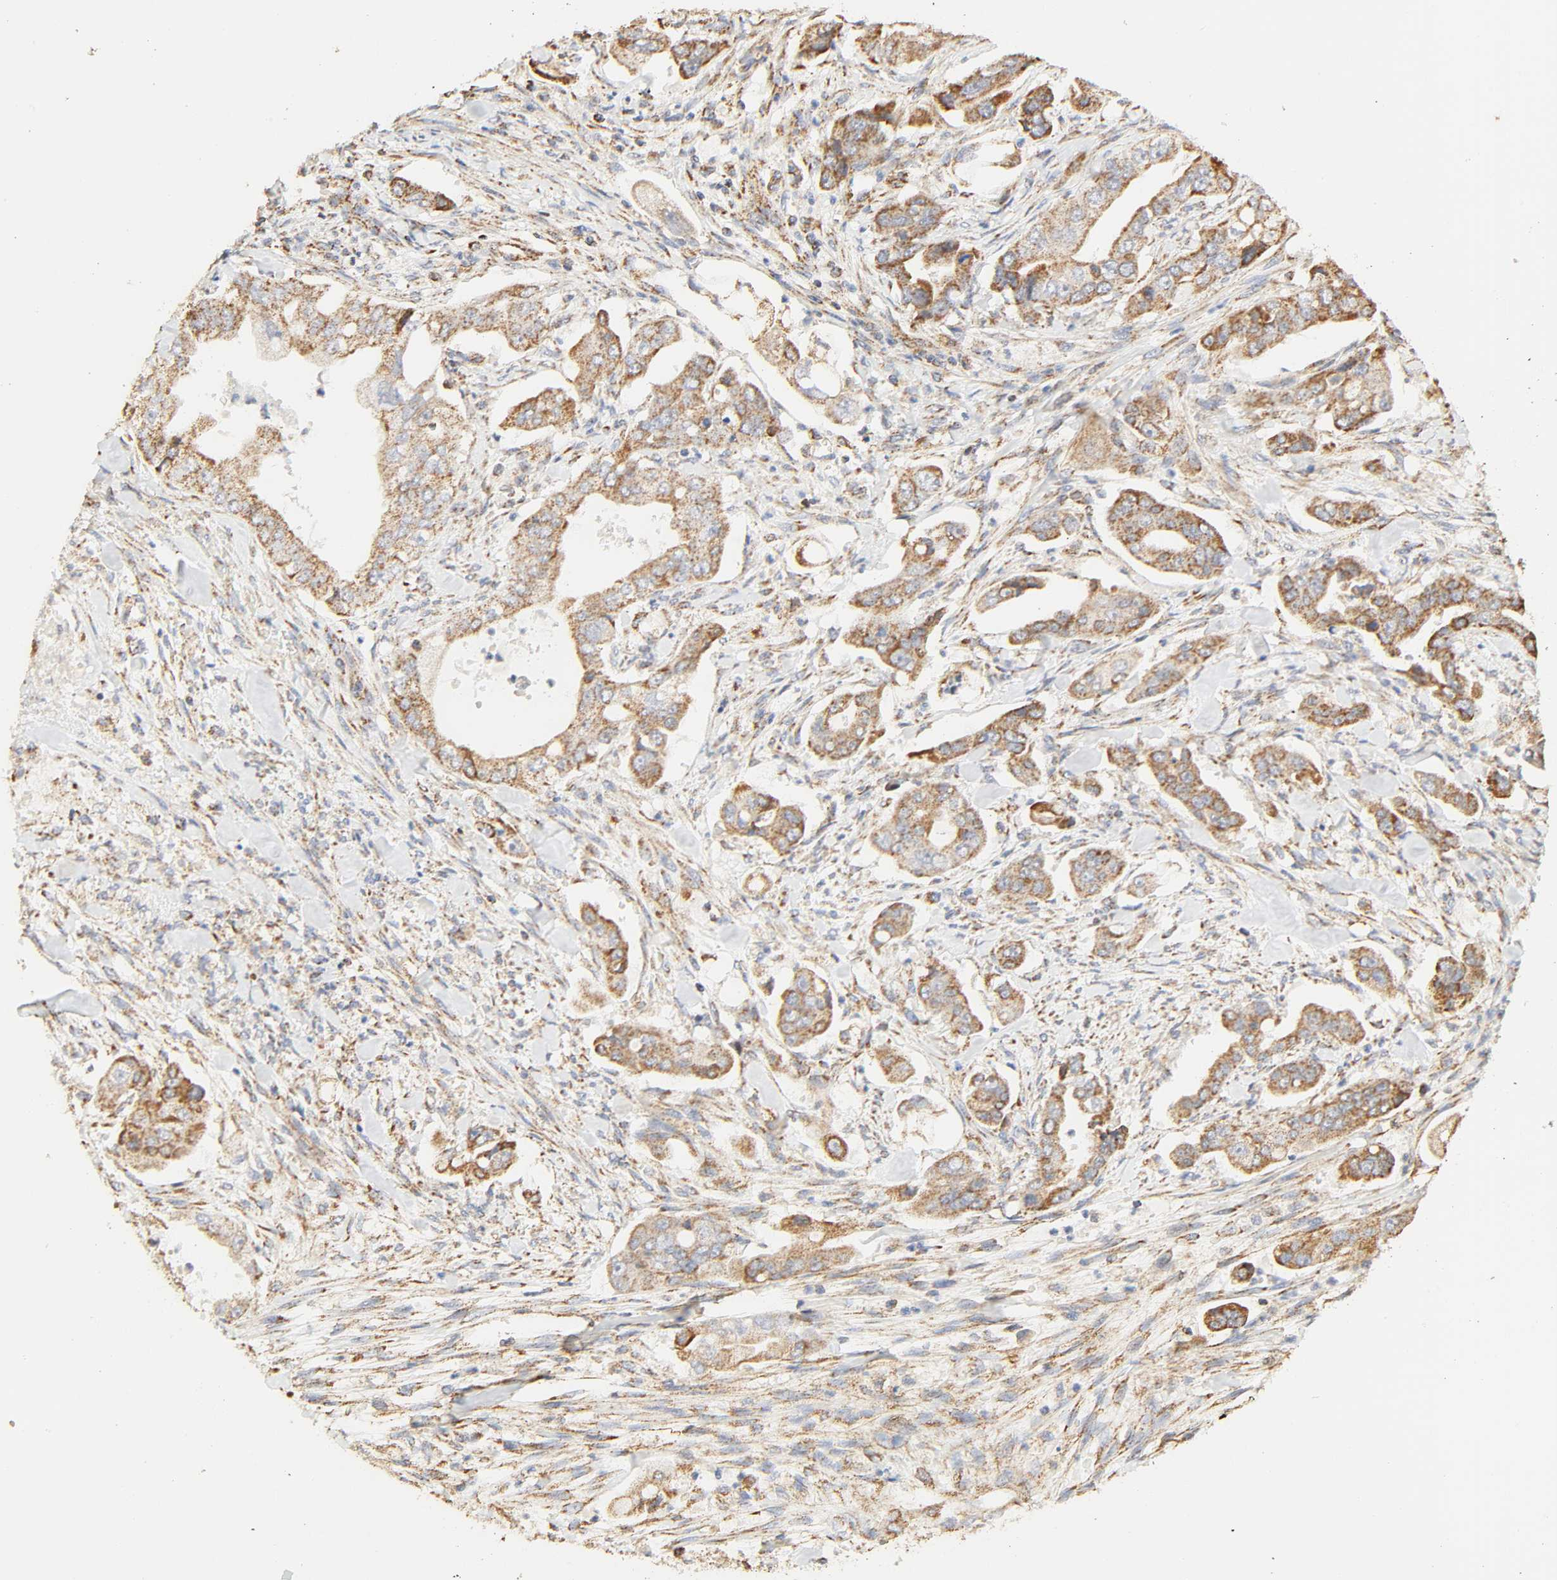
{"staining": {"intensity": "moderate", "quantity": ">75%", "location": "cytoplasmic/membranous"}, "tissue": "stomach cancer", "cell_type": "Tumor cells", "image_type": "cancer", "snomed": [{"axis": "morphology", "description": "Adenocarcinoma, NOS"}, {"axis": "topography", "description": "Stomach"}], "caption": "A brown stain labels moderate cytoplasmic/membranous expression of a protein in human stomach adenocarcinoma tumor cells. Using DAB (brown) and hematoxylin (blue) stains, captured at high magnification using brightfield microscopy.", "gene": "ZMAT5", "patient": {"sex": "male", "age": 62}}